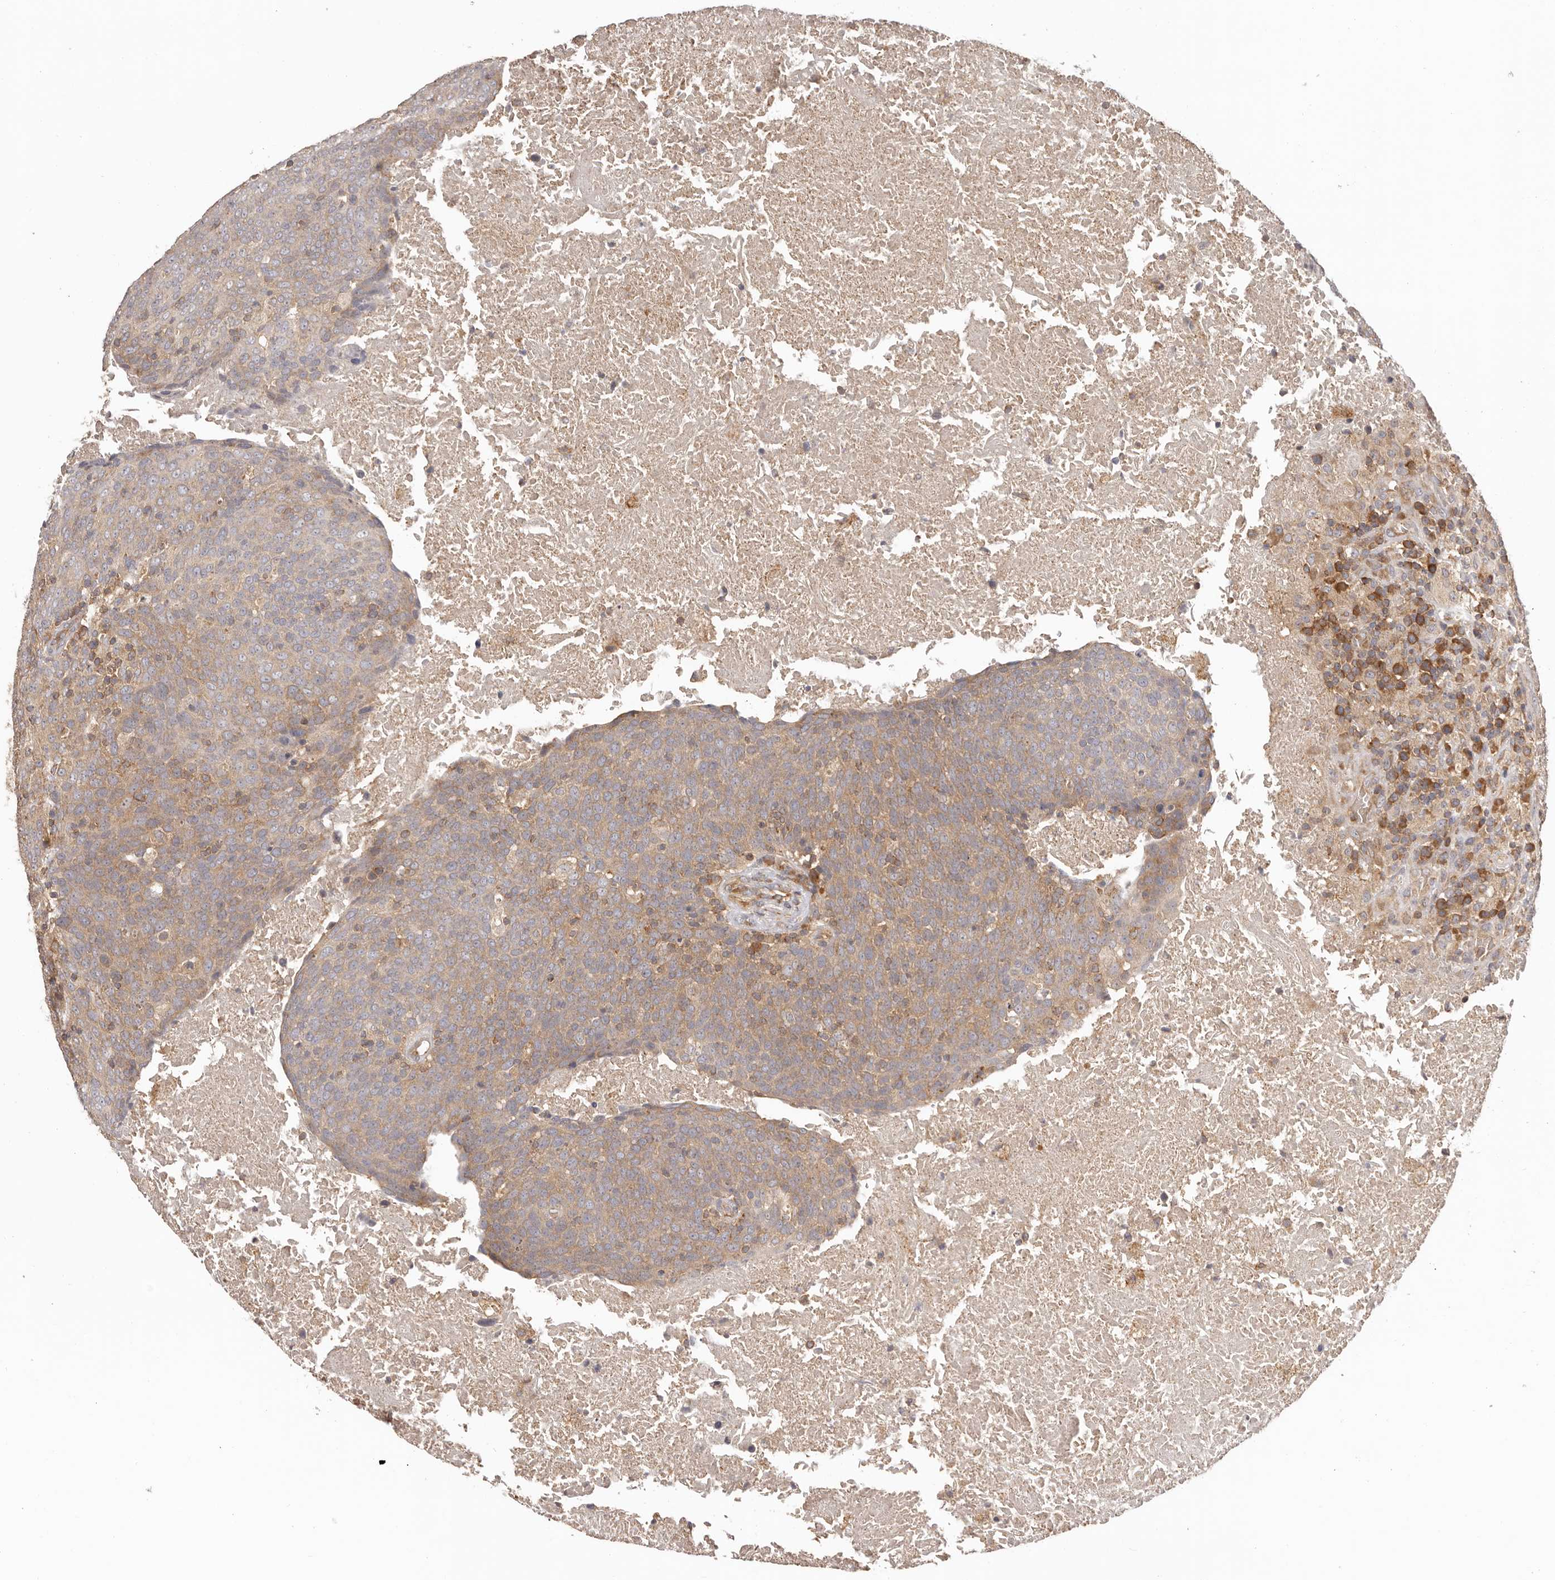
{"staining": {"intensity": "moderate", "quantity": ">75%", "location": "cytoplasmic/membranous"}, "tissue": "head and neck cancer", "cell_type": "Tumor cells", "image_type": "cancer", "snomed": [{"axis": "morphology", "description": "Squamous cell carcinoma, NOS"}, {"axis": "morphology", "description": "Squamous cell carcinoma, metastatic, NOS"}, {"axis": "topography", "description": "Lymph node"}, {"axis": "topography", "description": "Head-Neck"}], "caption": "About >75% of tumor cells in squamous cell carcinoma (head and neck) display moderate cytoplasmic/membranous protein expression as visualized by brown immunohistochemical staining.", "gene": "EEF1E1", "patient": {"sex": "male", "age": 62}}